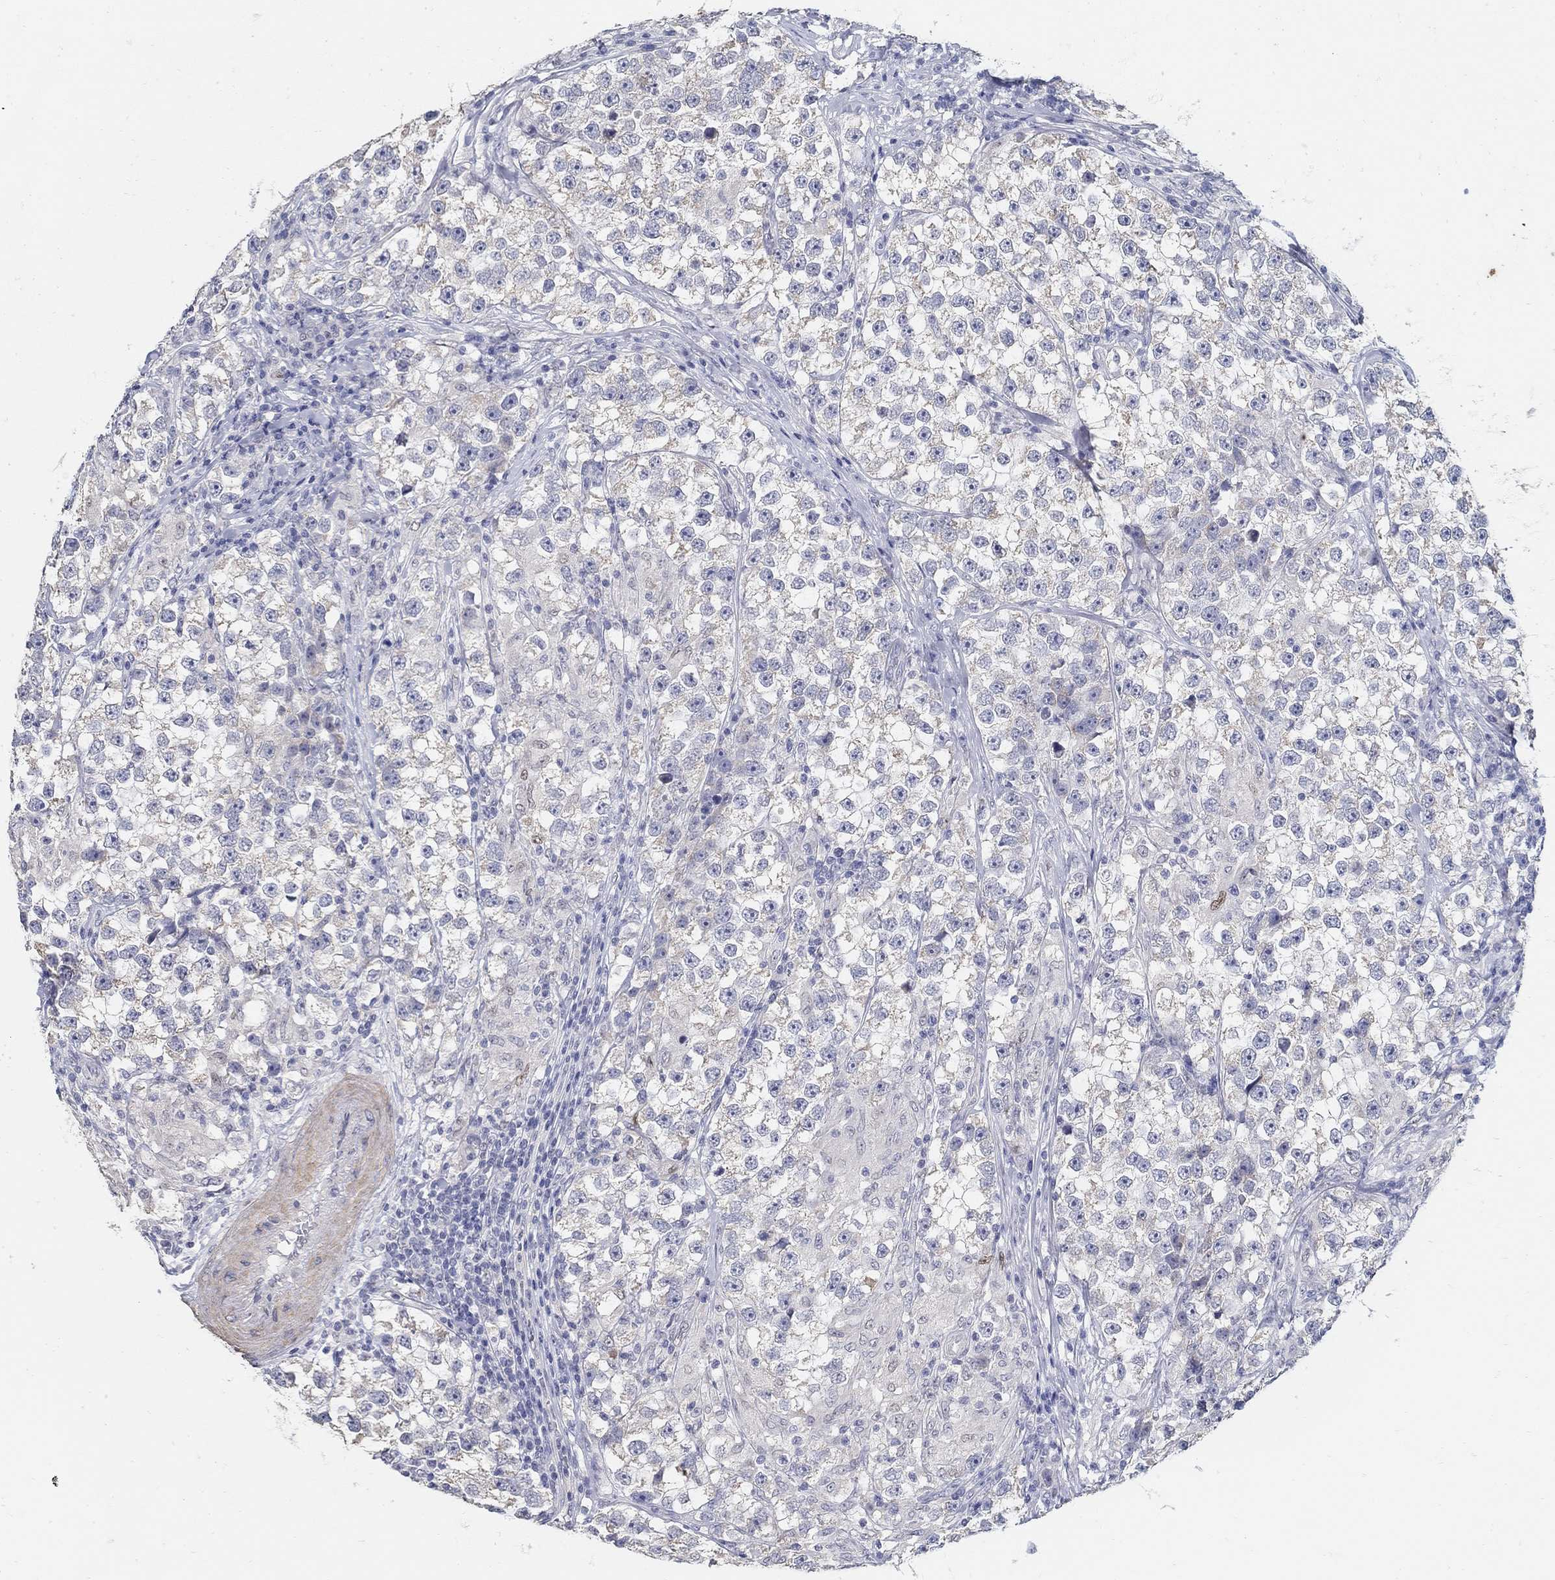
{"staining": {"intensity": "negative", "quantity": "none", "location": "none"}, "tissue": "testis cancer", "cell_type": "Tumor cells", "image_type": "cancer", "snomed": [{"axis": "morphology", "description": "Seminoma, NOS"}, {"axis": "topography", "description": "Testis"}], "caption": "Testis cancer (seminoma) was stained to show a protein in brown. There is no significant positivity in tumor cells.", "gene": "USP29", "patient": {"sex": "male", "age": 46}}